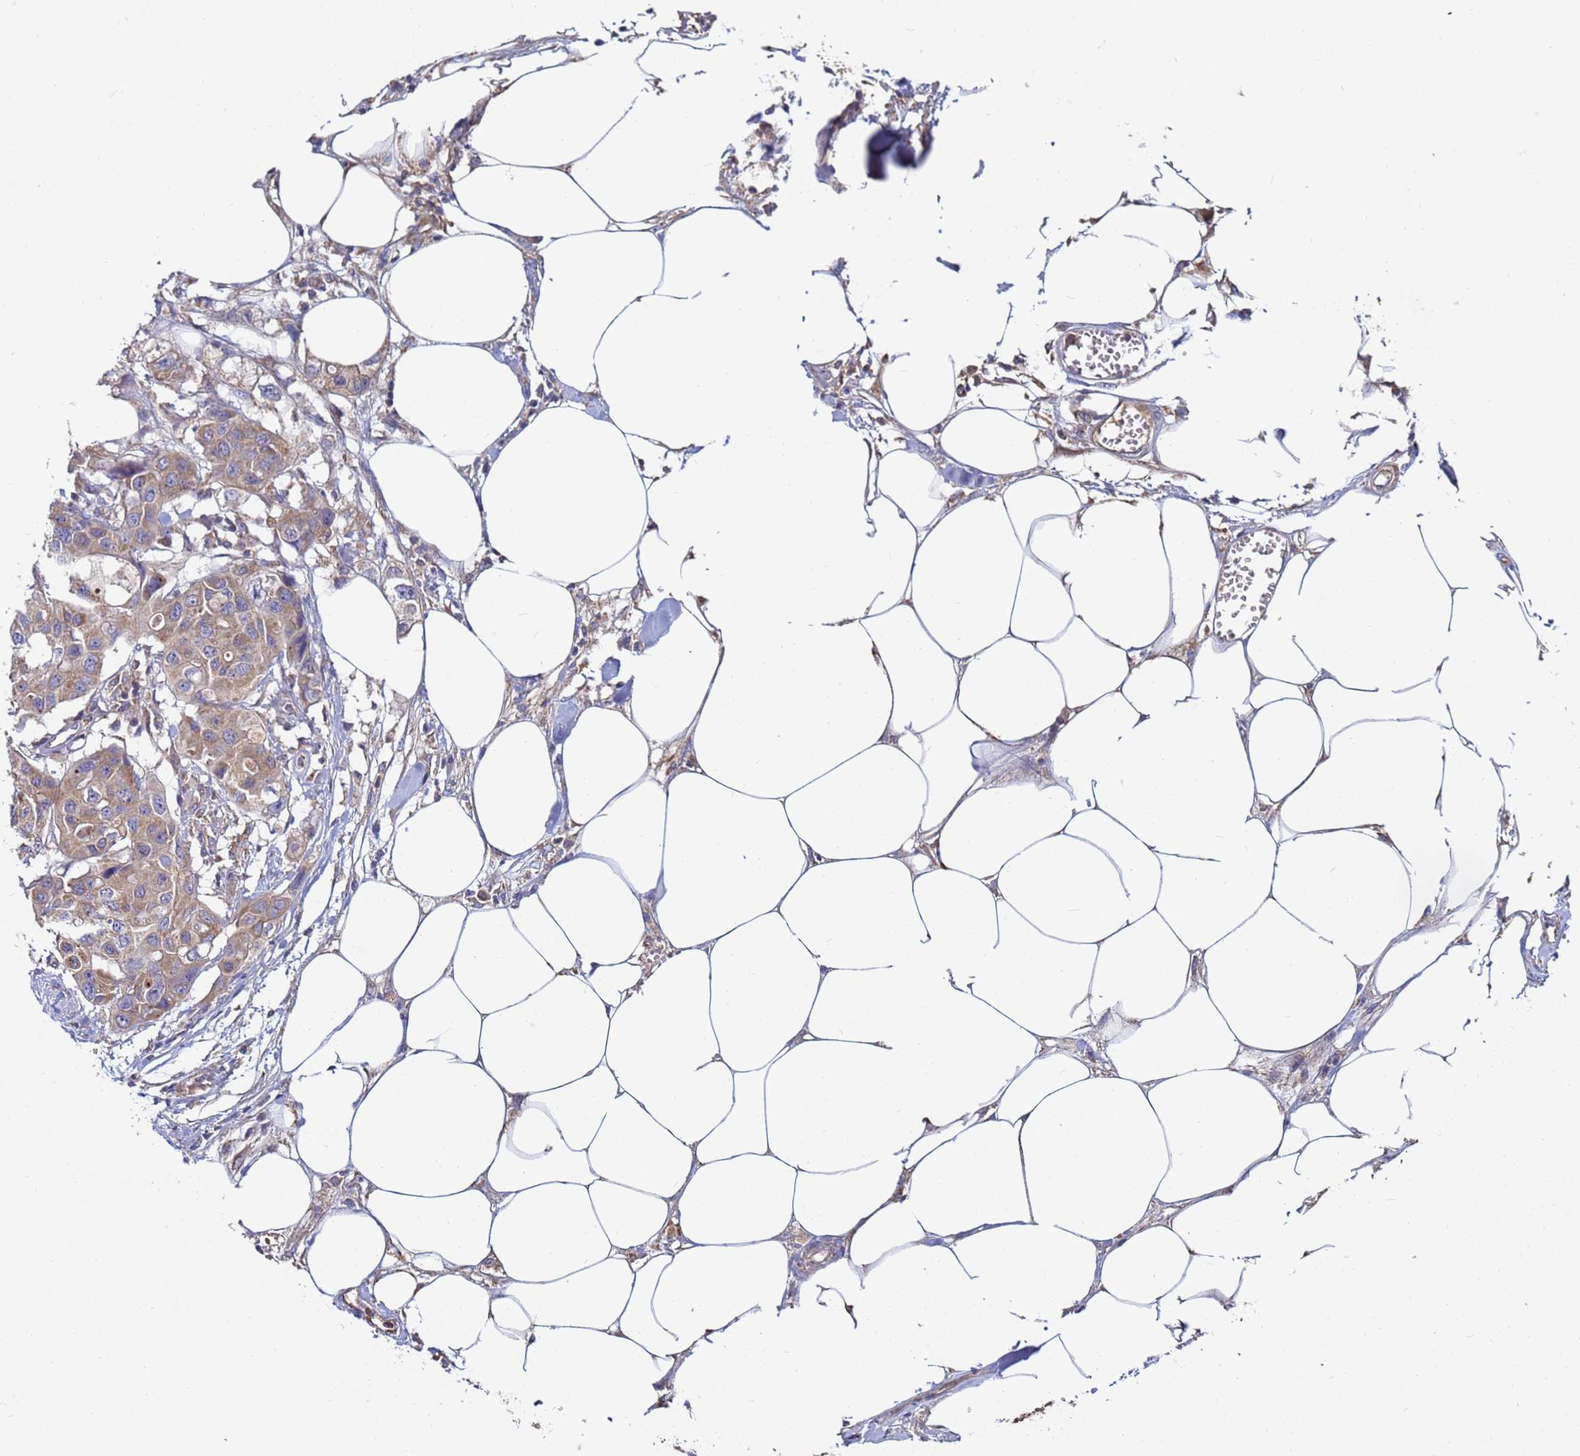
{"staining": {"intensity": "weak", "quantity": "25%-75%", "location": "cytoplasmic/membranous"}, "tissue": "colorectal cancer", "cell_type": "Tumor cells", "image_type": "cancer", "snomed": [{"axis": "morphology", "description": "Adenocarcinoma, NOS"}, {"axis": "topography", "description": "Colon"}], "caption": "Protein expression analysis of human adenocarcinoma (colorectal) reveals weak cytoplasmic/membranous positivity in approximately 25%-75% of tumor cells.", "gene": "C5orf34", "patient": {"sex": "male", "age": 77}}